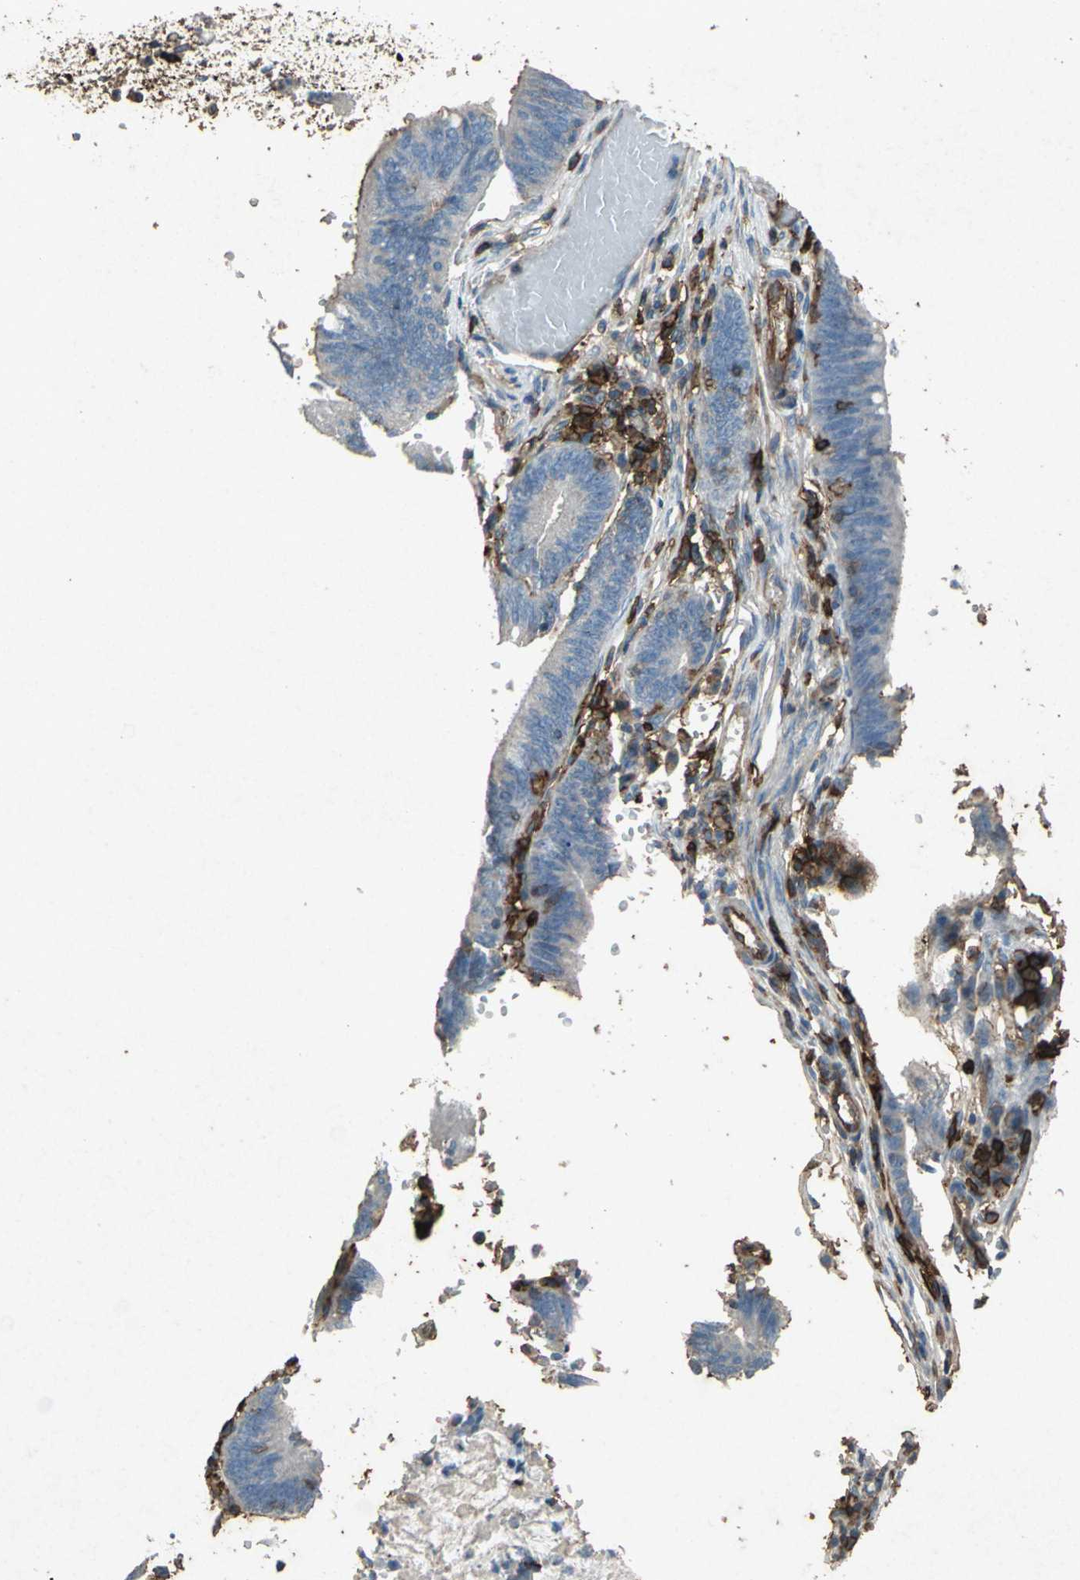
{"staining": {"intensity": "negative", "quantity": "none", "location": "none"}, "tissue": "colorectal cancer", "cell_type": "Tumor cells", "image_type": "cancer", "snomed": [{"axis": "morphology", "description": "Adenocarcinoma, NOS"}, {"axis": "topography", "description": "Rectum"}], "caption": "This is an immunohistochemistry (IHC) histopathology image of colorectal cancer (adenocarcinoma). There is no positivity in tumor cells.", "gene": "CCR6", "patient": {"sex": "female", "age": 66}}